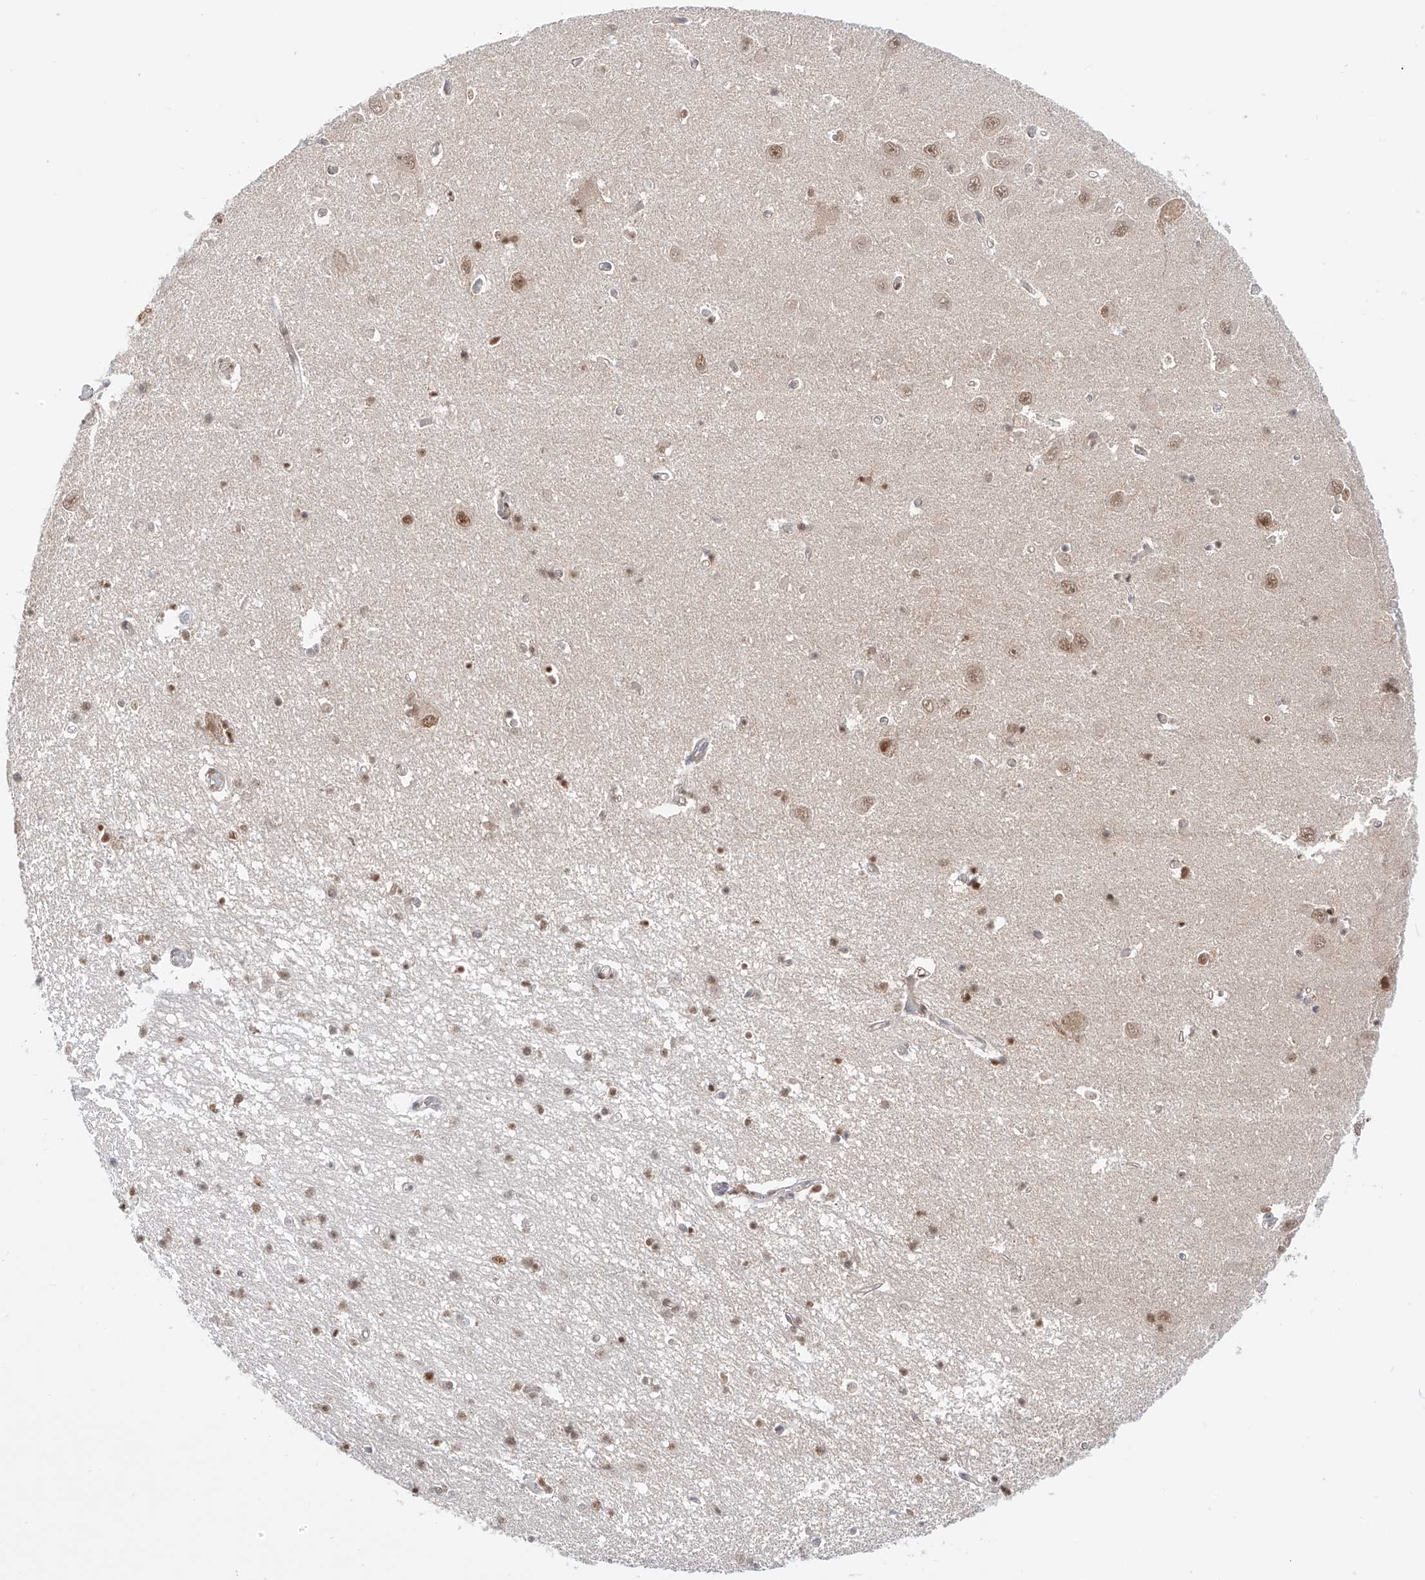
{"staining": {"intensity": "moderate", "quantity": "25%-75%", "location": "nuclear"}, "tissue": "hippocampus", "cell_type": "Glial cells", "image_type": "normal", "snomed": [{"axis": "morphology", "description": "Normal tissue, NOS"}, {"axis": "topography", "description": "Hippocampus"}], "caption": "IHC (DAB (3,3'-diaminobenzidine)) staining of benign human hippocampus shows moderate nuclear protein positivity in approximately 25%-75% of glial cells.", "gene": "POGK", "patient": {"sex": "male", "age": 70}}